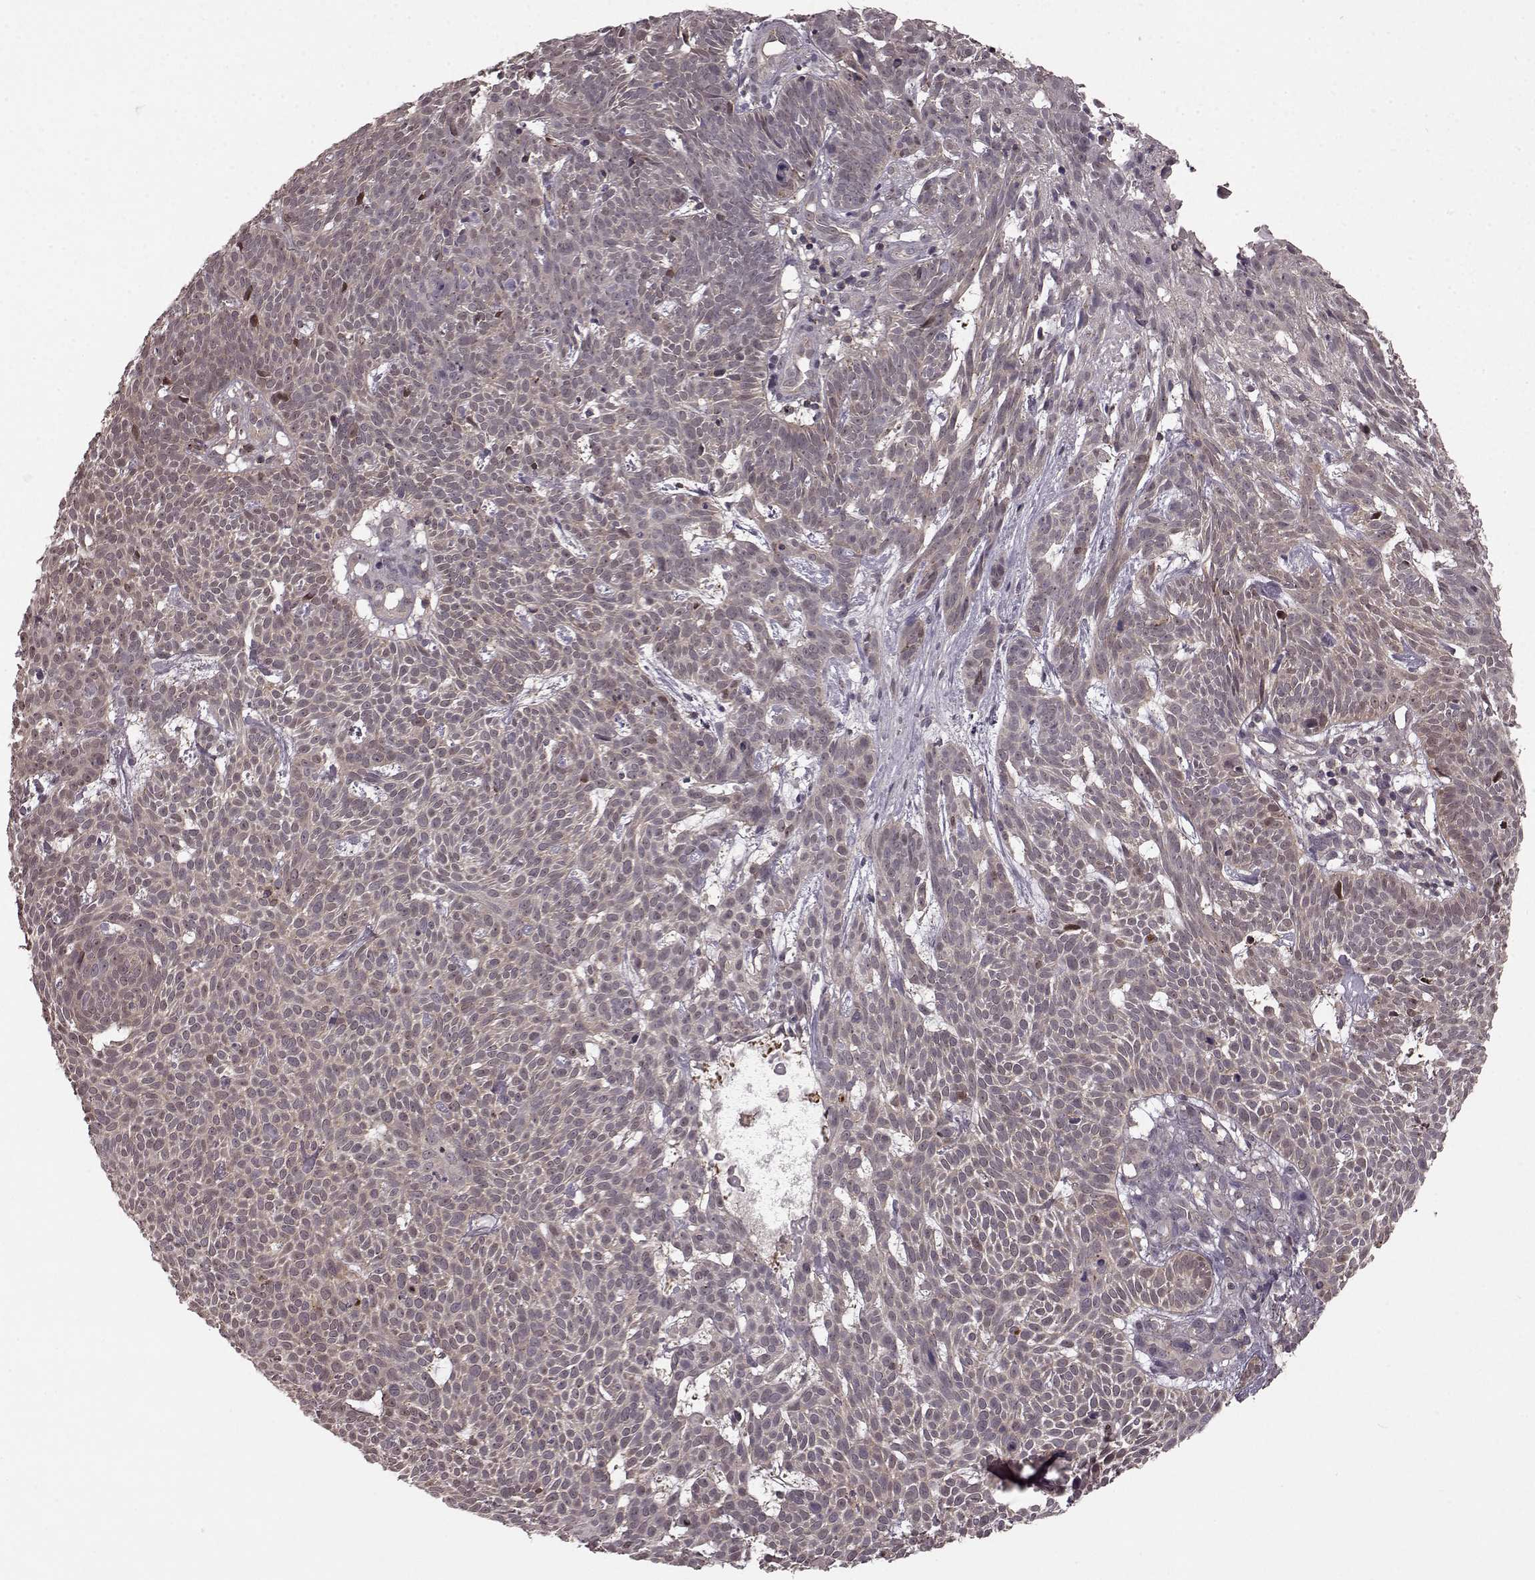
{"staining": {"intensity": "weak", "quantity": "<25%", "location": "cytoplasmic/membranous"}, "tissue": "skin cancer", "cell_type": "Tumor cells", "image_type": "cancer", "snomed": [{"axis": "morphology", "description": "Basal cell carcinoma"}, {"axis": "topography", "description": "Skin"}], "caption": "Immunohistochemistry histopathology image of skin cancer (basal cell carcinoma) stained for a protein (brown), which shows no expression in tumor cells.", "gene": "GSS", "patient": {"sex": "male", "age": 59}}